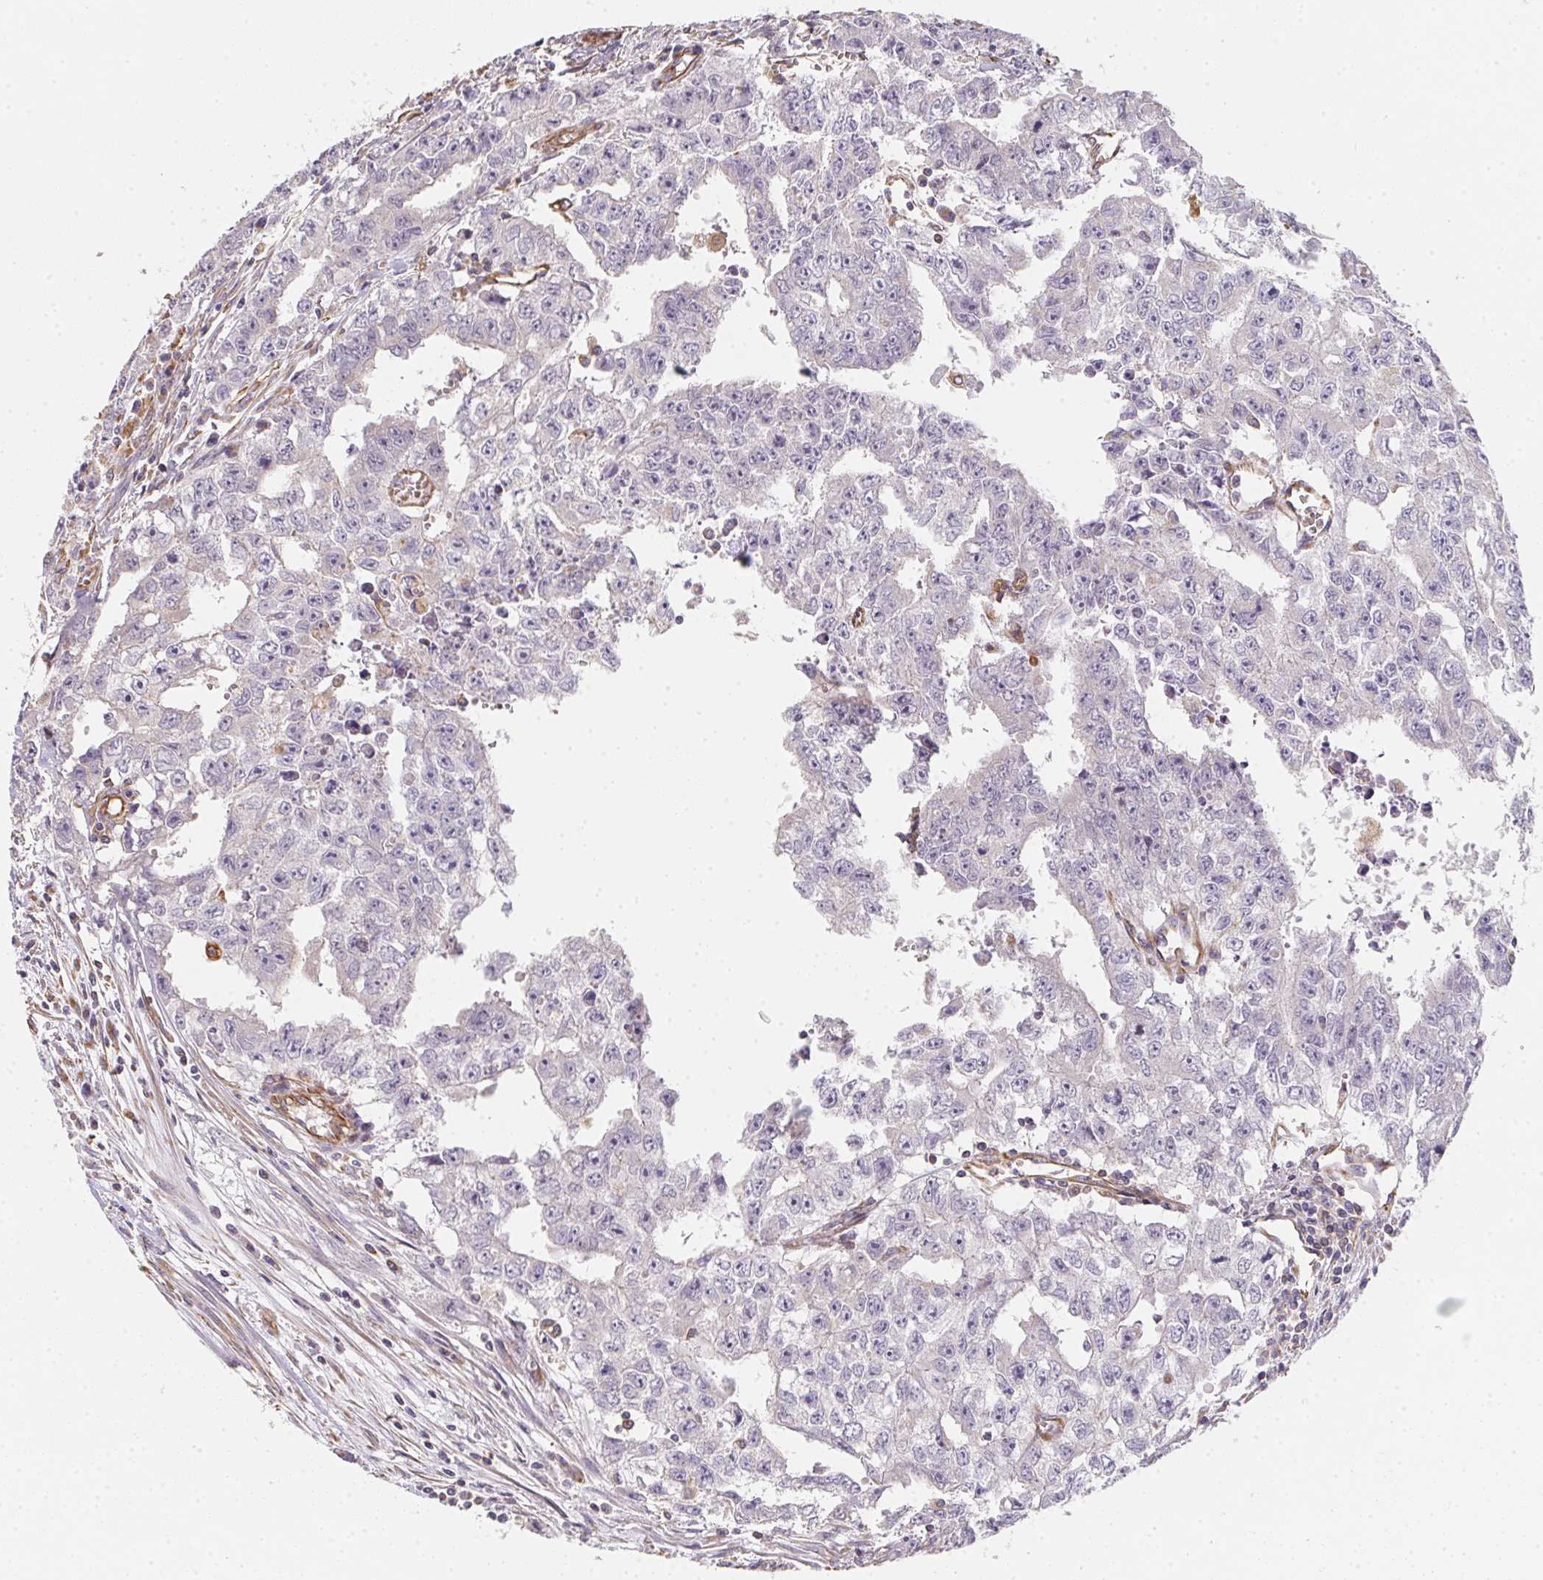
{"staining": {"intensity": "negative", "quantity": "none", "location": "none"}, "tissue": "testis cancer", "cell_type": "Tumor cells", "image_type": "cancer", "snomed": [{"axis": "morphology", "description": "Carcinoma, Embryonal, NOS"}, {"axis": "morphology", "description": "Teratoma, malignant, NOS"}, {"axis": "topography", "description": "Testis"}], "caption": "This is an IHC image of testis cancer. There is no positivity in tumor cells.", "gene": "TBKBP1", "patient": {"sex": "male", "age": 24}}